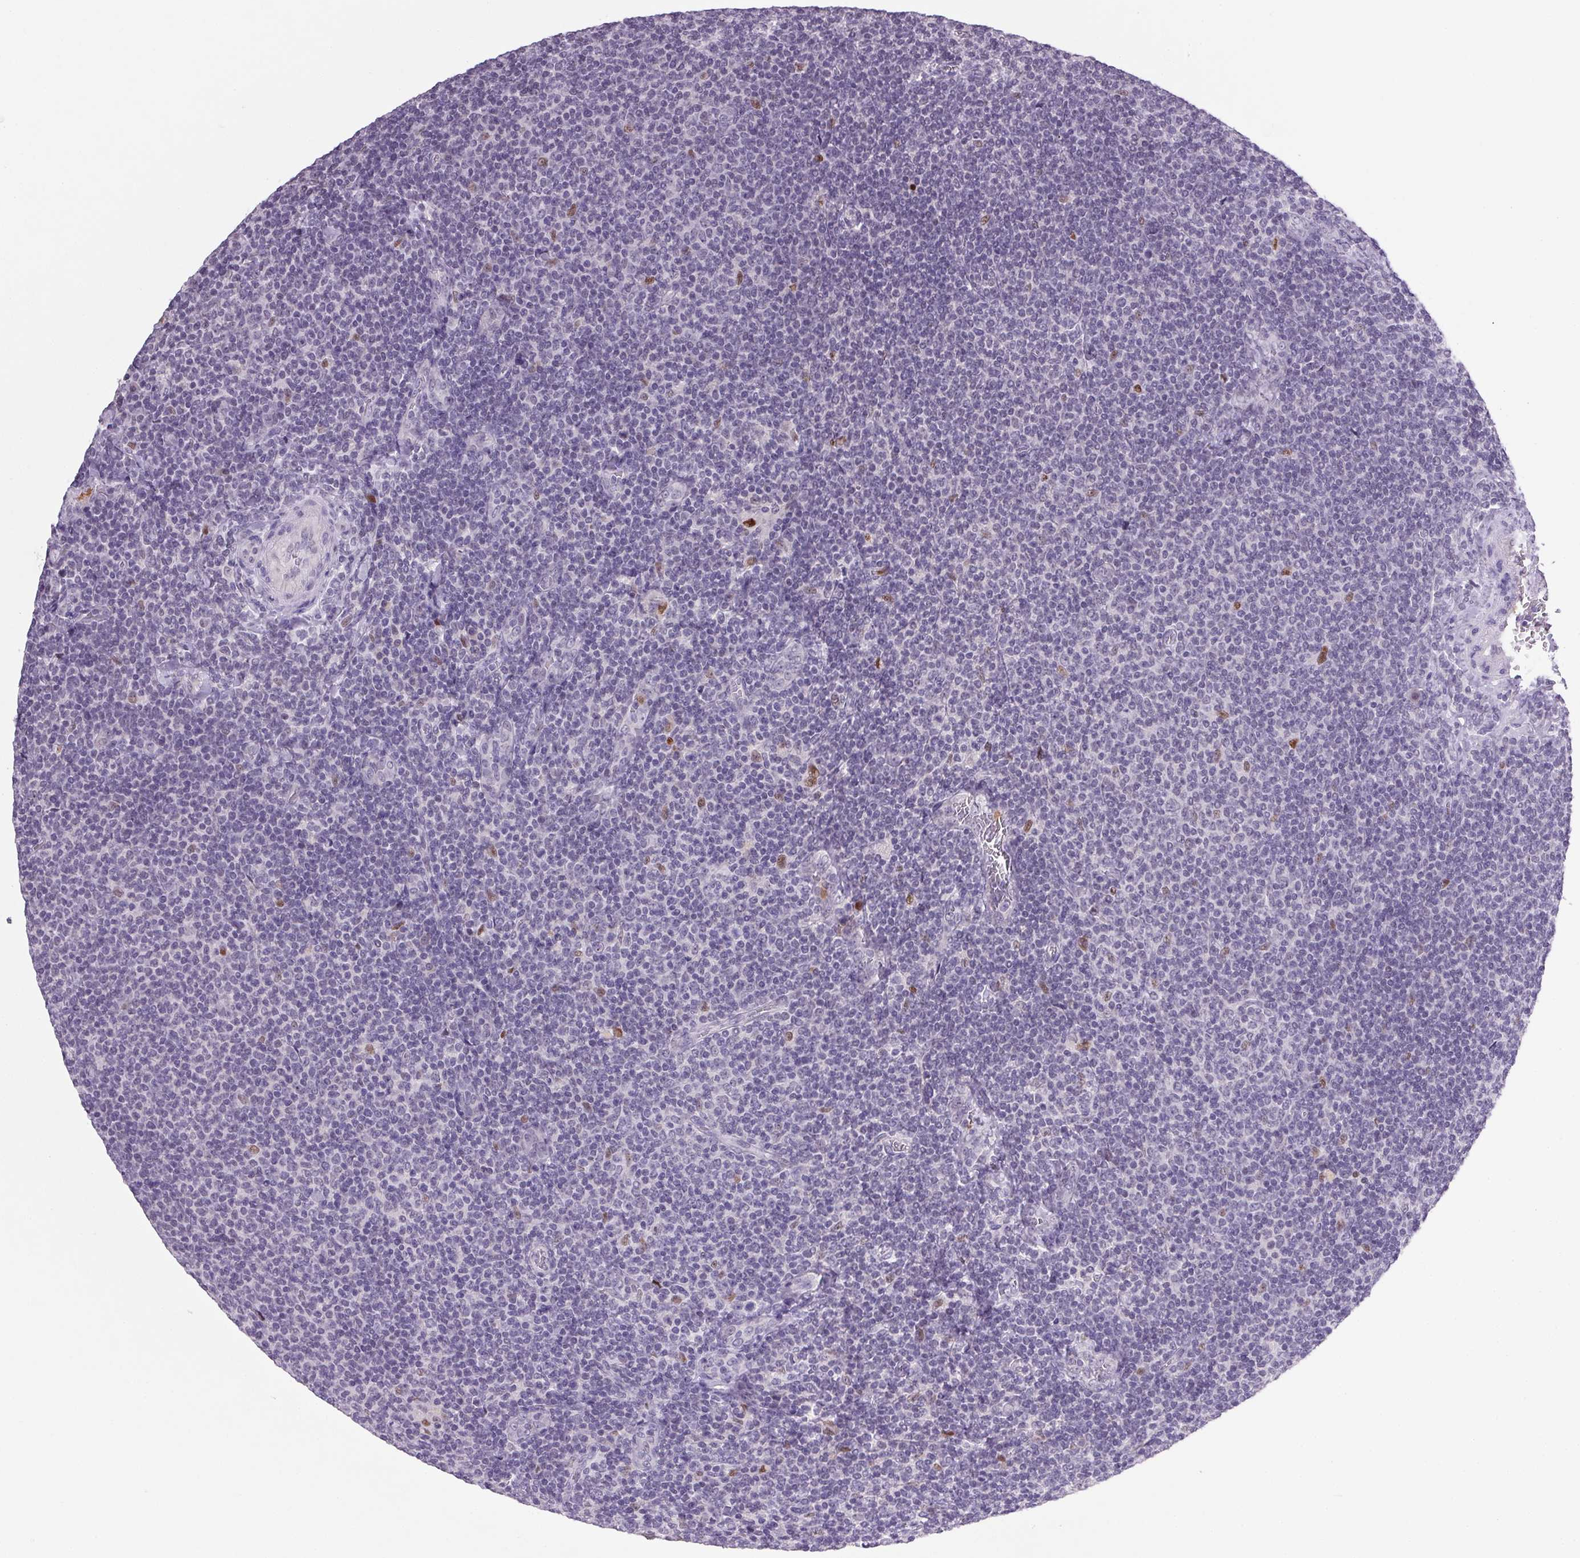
{"staining": {"intensity": "negative", "quantity": "none", "location": "none"}, "tissue": "lymphoma", "cell_type": "Tumor cells", "image_type": "cancer", "snomed": [{"axis": "morphology", "description": "Malignant lymphoma, non-Hodgkin's type, Low grade"}, {"axis": "topography", "description": "Lymph node"}], "caption": "A photomicrograph of malignant lymphoma, non-Hodgkin's type (low-grade) stained for a protein demonstrates no brown staining in tumor cells.", "gene": "TRDN", "patient": {"sex": "male", "age": 52}}